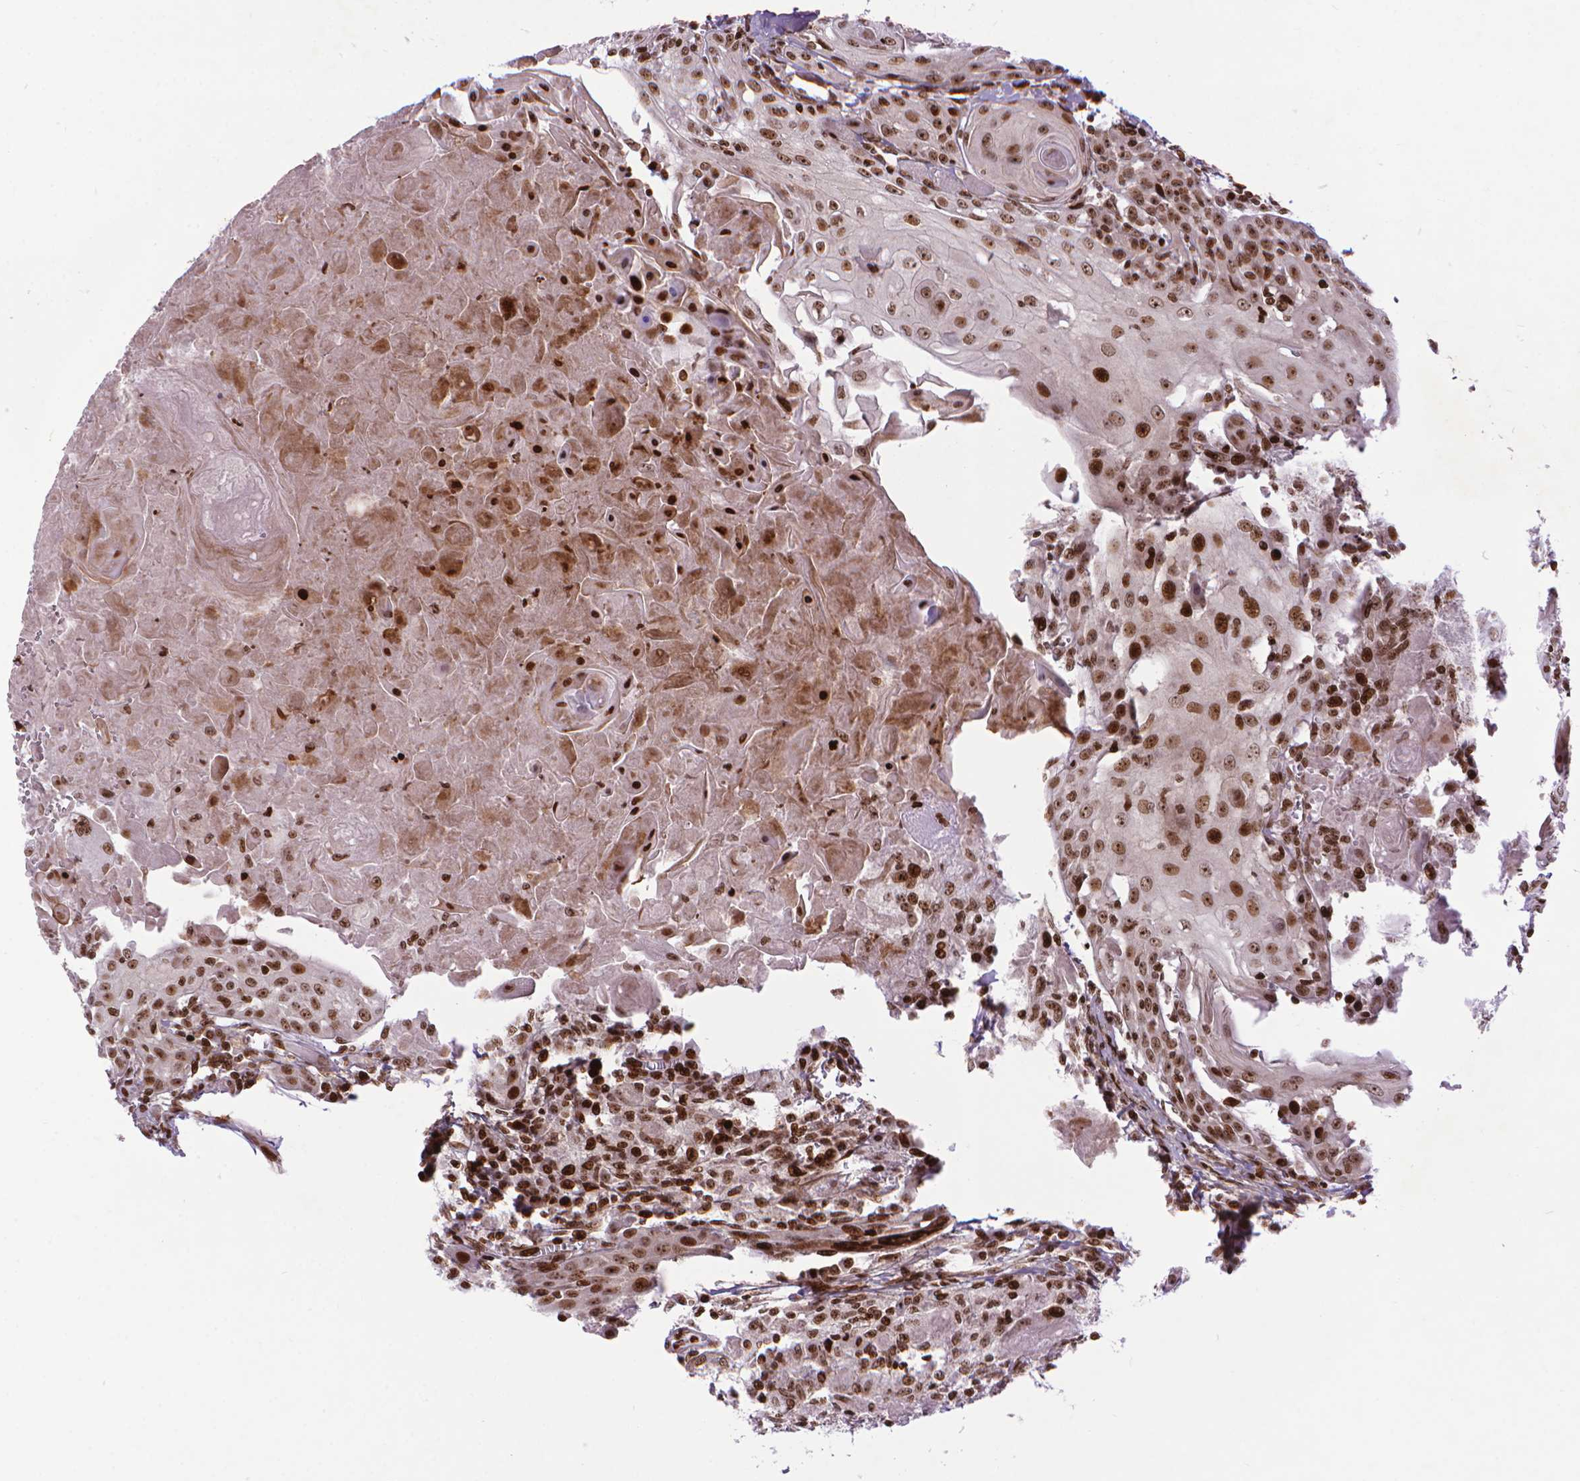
{"staining": {"intensity": "moderate", "quantity": ">75%", "location": "nuclear"}, "tissue": "head and neck cancer", "cell_type": "Tumor cells", "image_type": "cancer", "snomed": [{"axis": "morphology", "description": "Squamous cell carcinoma, NOS"}, {"axis": "topography", "description": "Head-Neck"}], "caption": "Moderate nuclear positivity is appreciated in about >75% of tumor cells in head and neck cancer (squamous cell carcinoma).", "gene": "AMER1", "patient": {"sex": "female", "age": 80}}